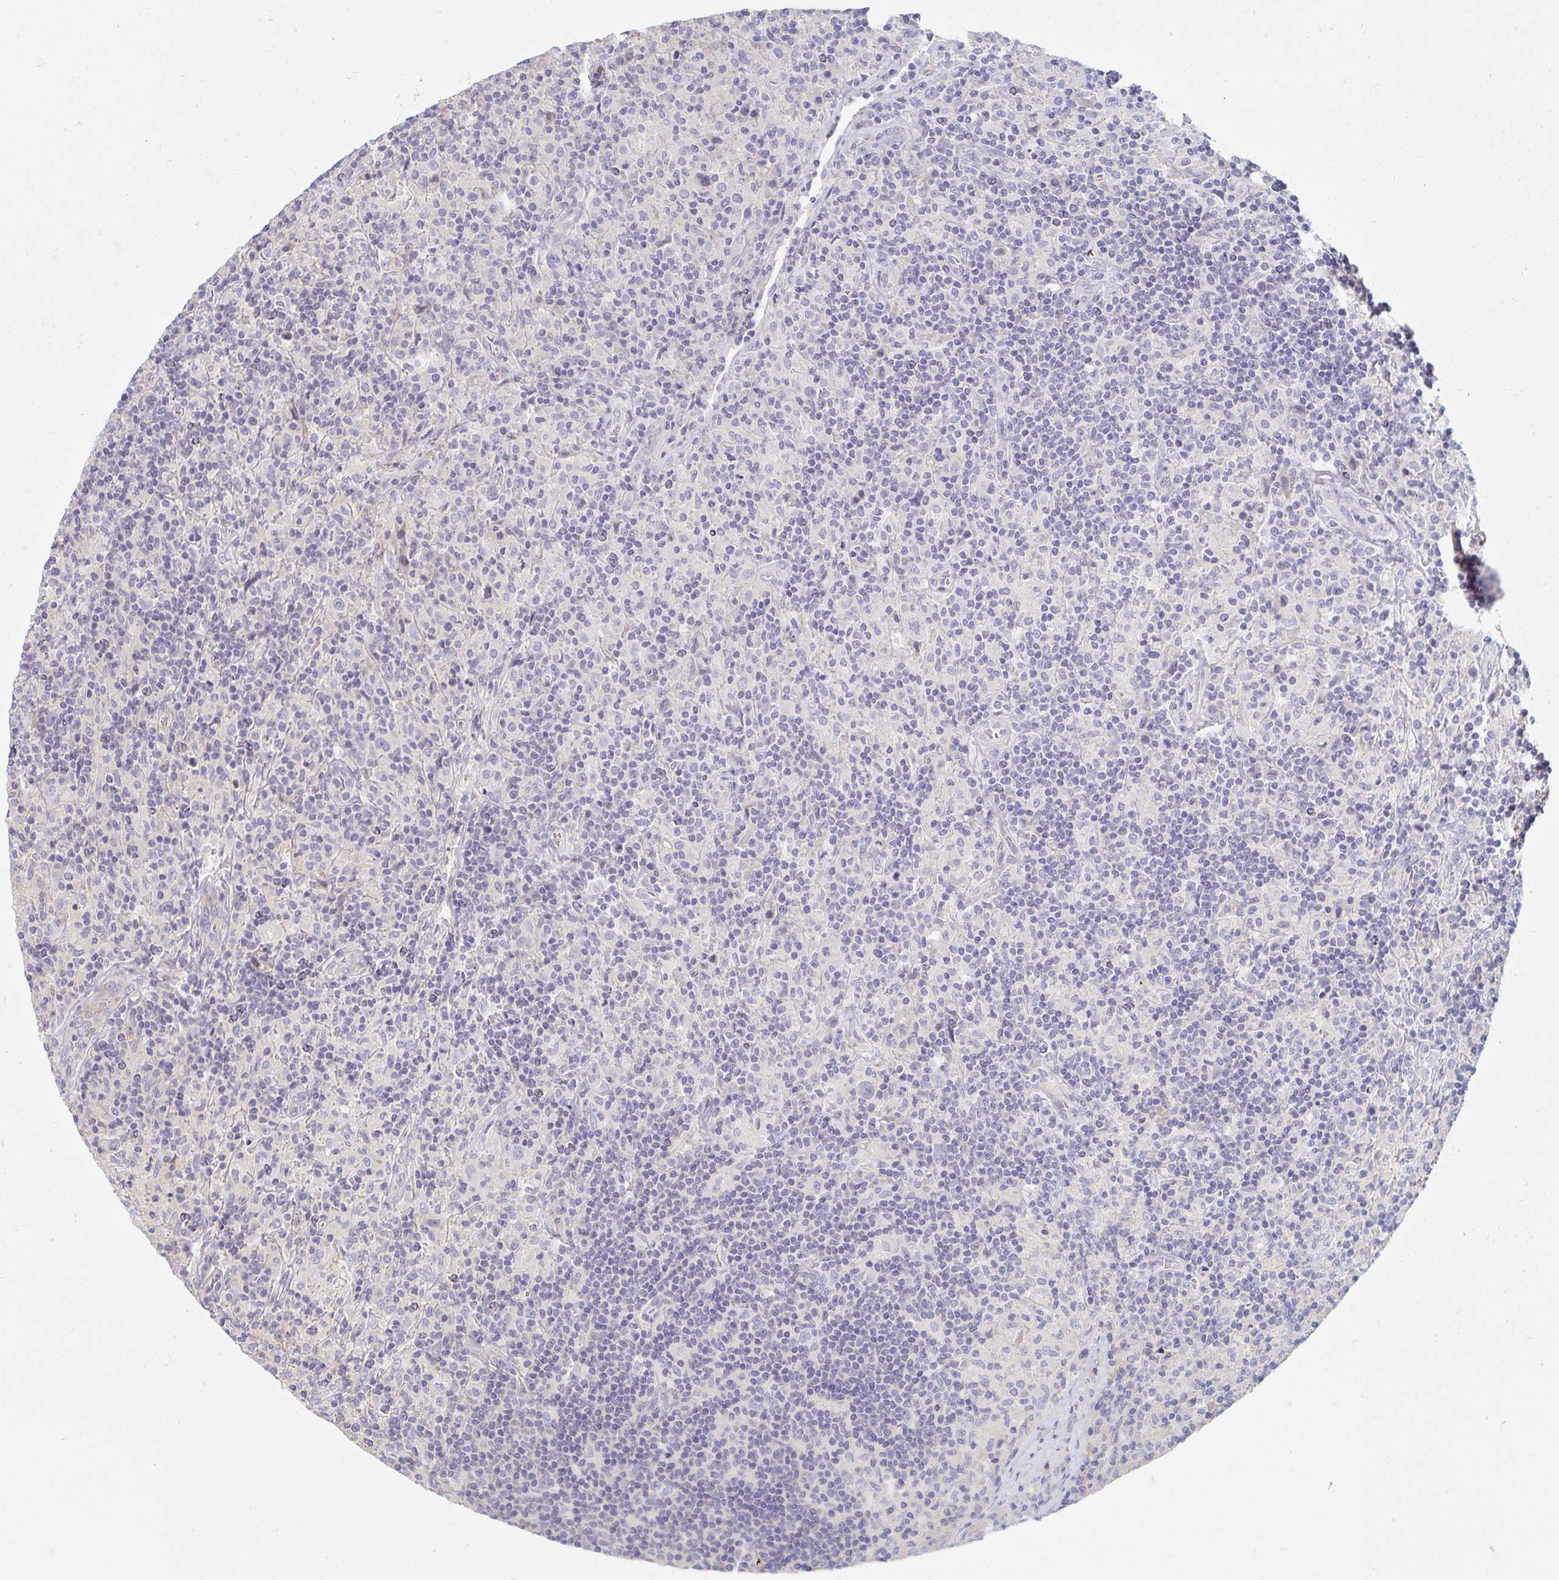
{"staining": {"intensity": "negative", "quantity": "none", "location": "none"}, "tissue": "lymphoma", "cell_type": "Tumor cells", "image_type": "cancer", "snomed": [{"axis": "morphology", "description": "Hodgkin's disease, NOS"}, {"axis": "topography", "description": "Lymph node"}], "caption": "Immunohistochemical staining of Hodgkin's disease exhibits no significant positivity in tumor cells.", "gene": "MYLK2", "patient": {"sex": "male", "age": 70}}